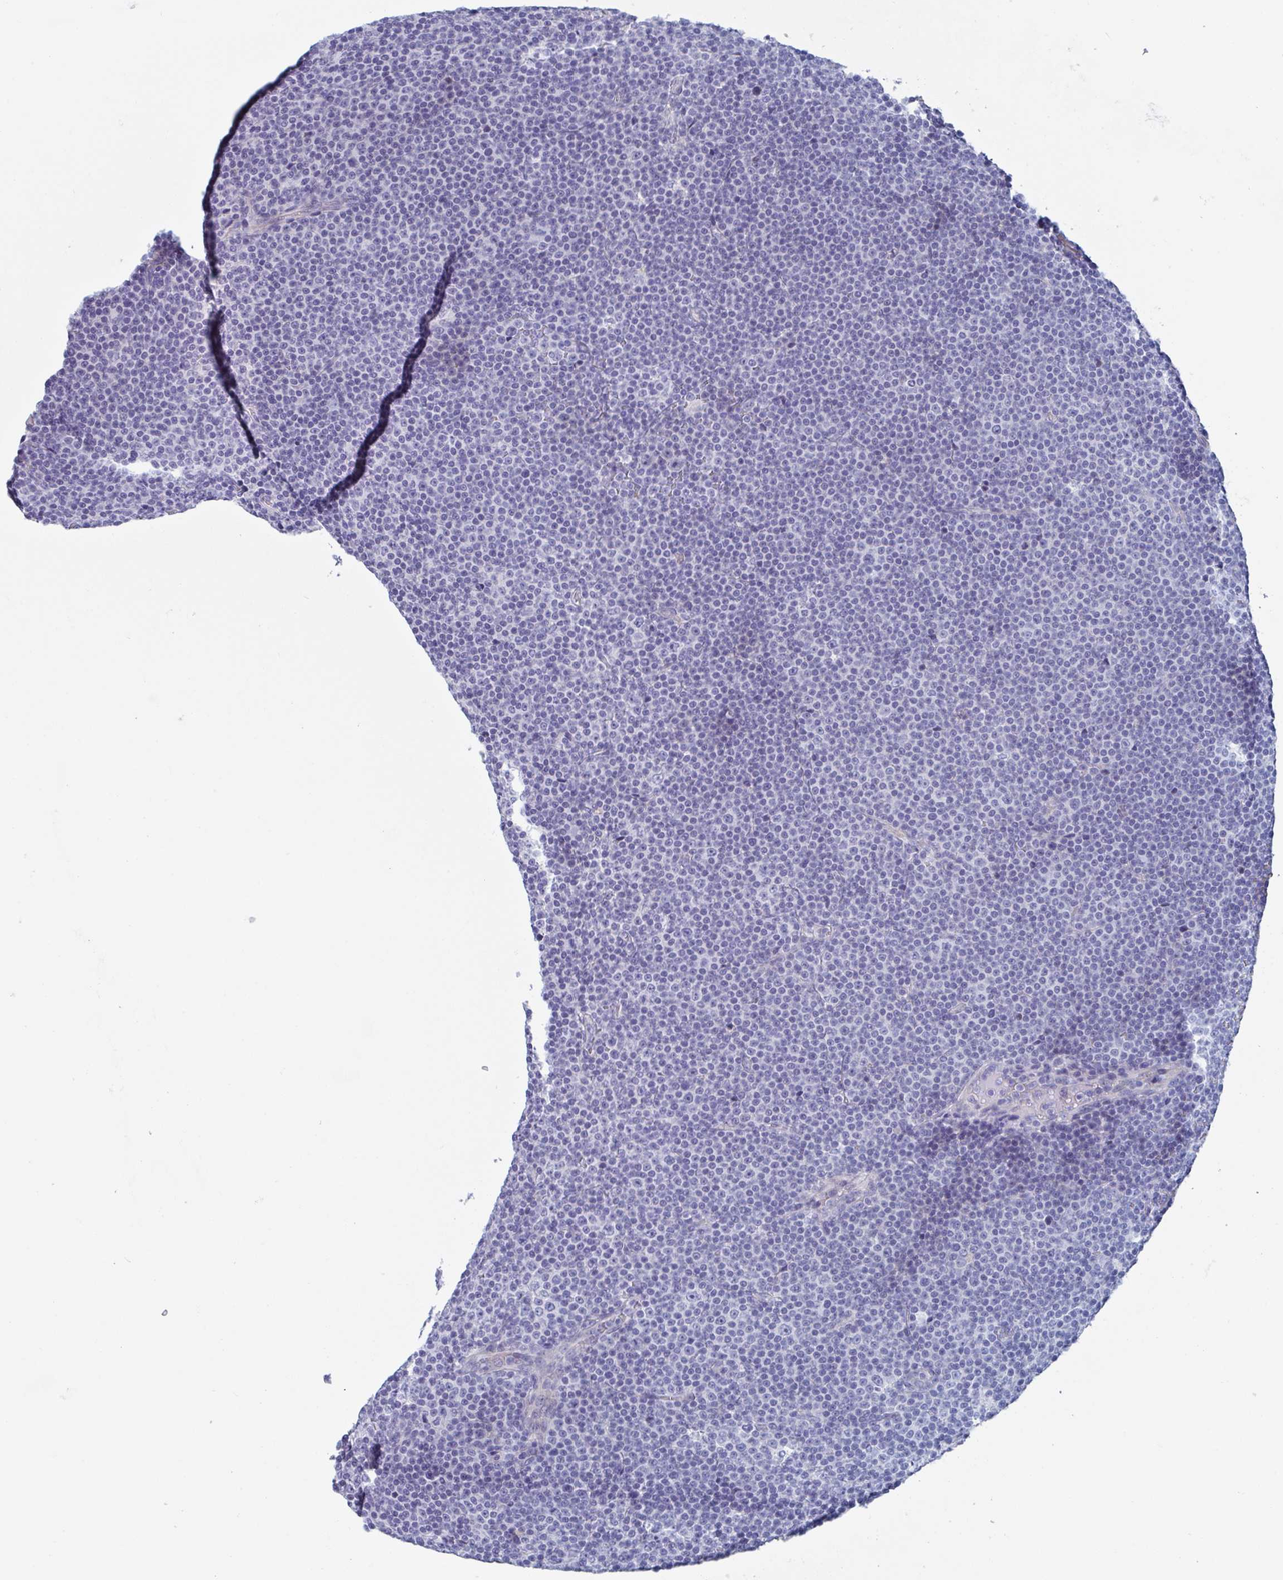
{"staining": {"intensity": "negative", "quantity": "none", "location": "none"}, "tissue": "lymphoma", "cell_type": "Tumor cells", "image_type": "cancer", "snomed": [{"axis": "morphology", "description": "Malignant lymphoma, non-Hodgkin's type, Low grade"}, {"axis": "topography", "description": "Lymph node"}], "caption": "Immunohistochemical staining of low-grade malignant lymphoma, non-Hodgkin's type reveals no significant staining in tumor cells.", "gene": "NT5C3B", "patient": {"sex": "female", "age": 67}}